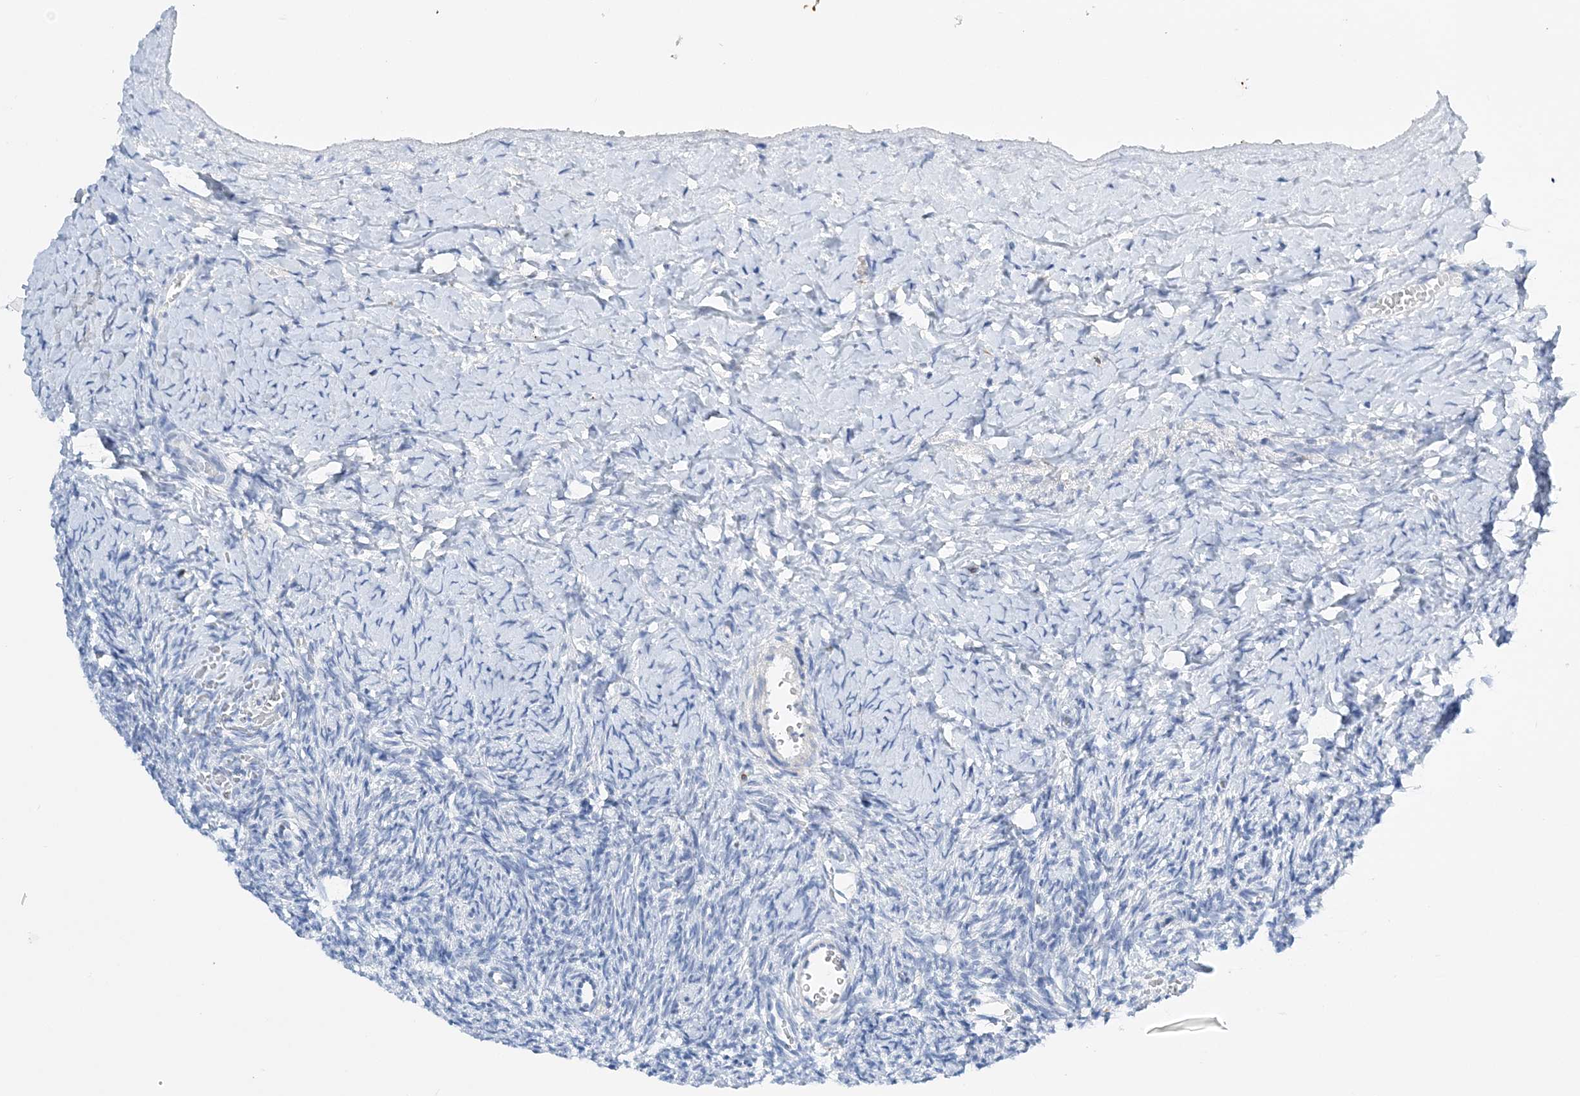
{"staining": {"intensity": "negative", "quantity": "none", "location": "none"}, "tissue": "ovary", "cell_type": "Ovarian stroma cells", "image_type": "normal", "snomed": [{"axis": "morphology", "description": "Normal tissue, NOS"}, {"axis": "morphology", "description": "Developmental malformation"}, {"axis": "topography", "description": "Ovary"}], "caption": "Ovarian stroma cells show no significant expression in normal ovary.", "gene": "PRMT9", "patient": {"sex": "female", "age": 39}}